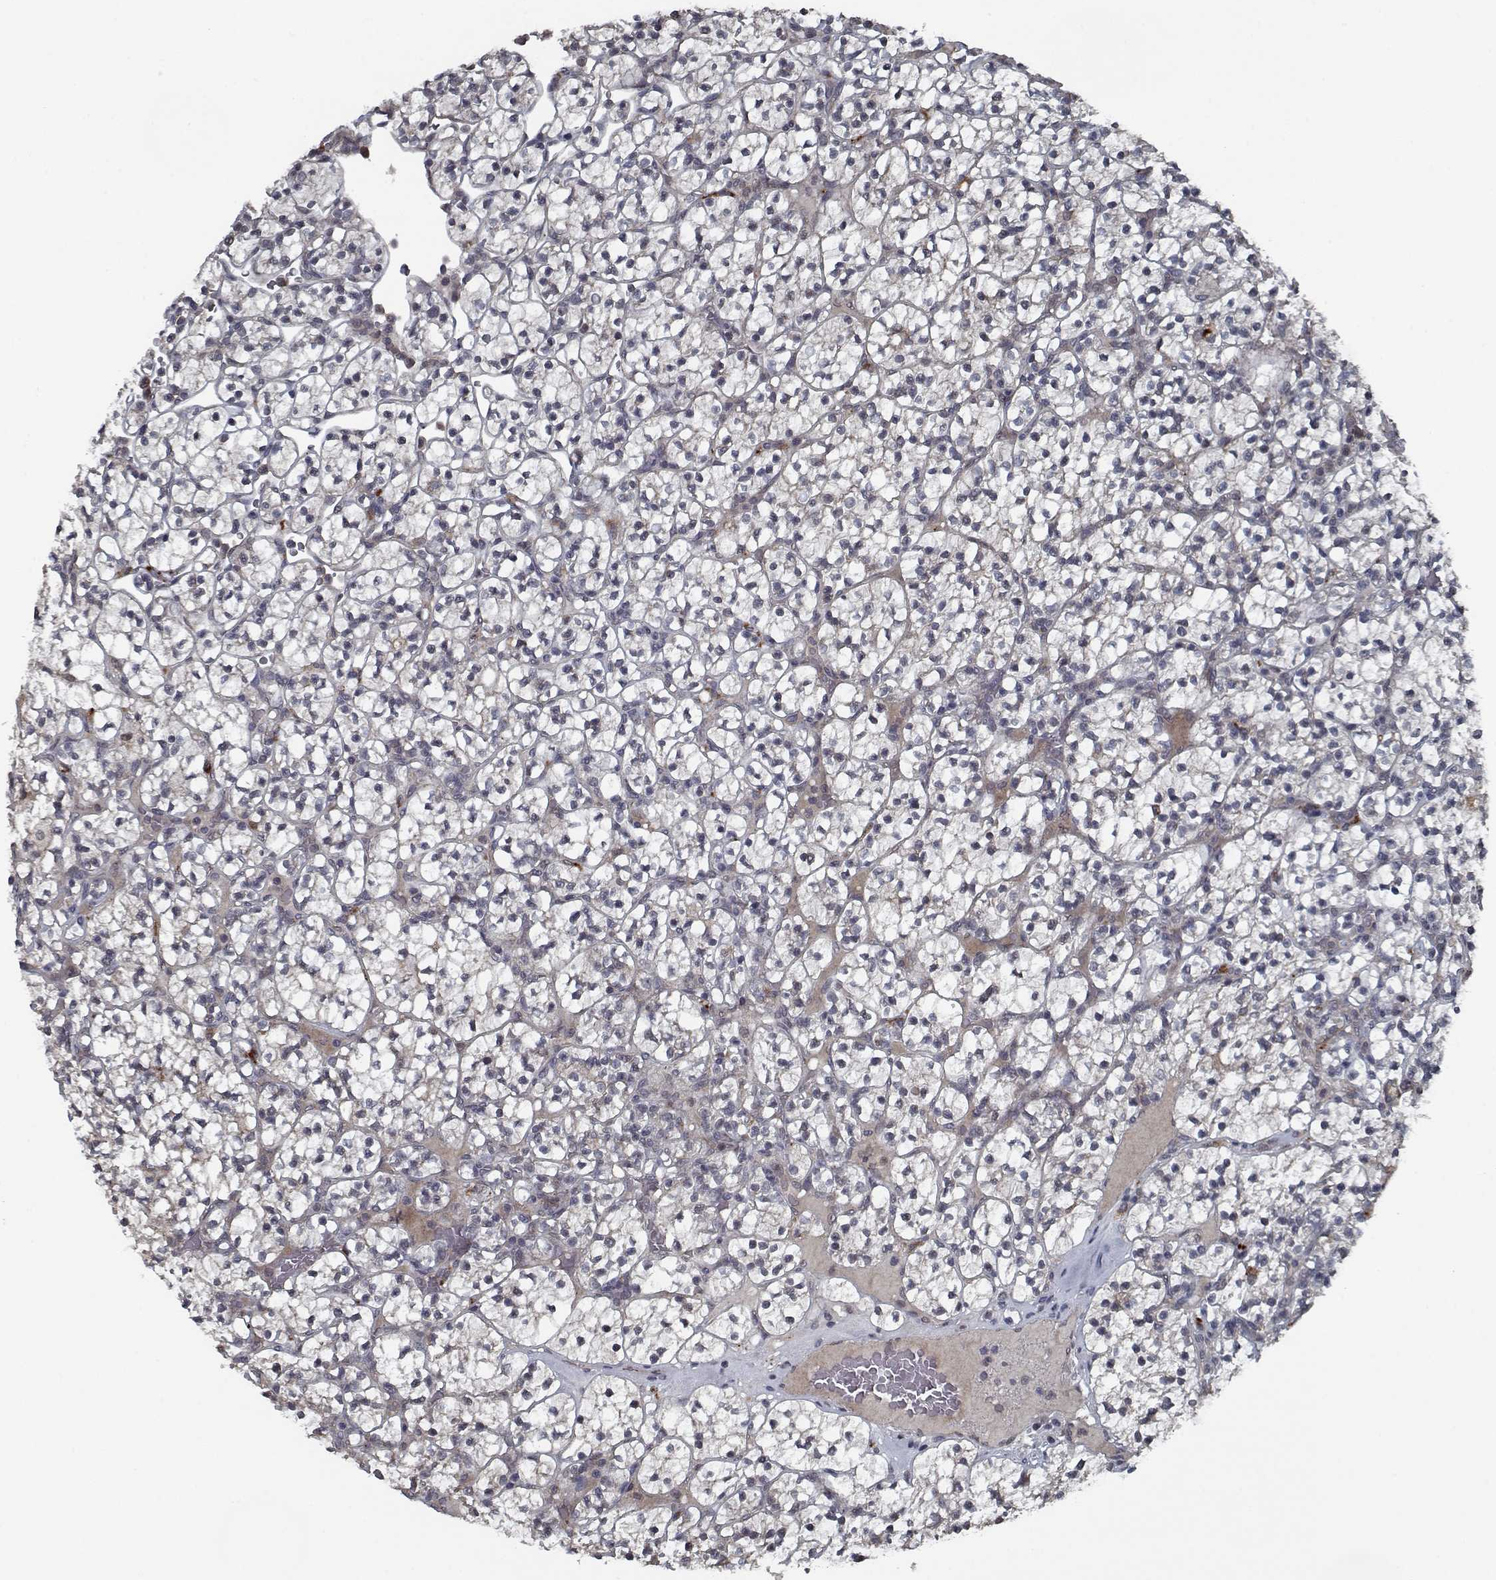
{"staining": {"intensity": "negative", "quantity": "none", "location": "none"}, "tissue": "renal cancer", "cell_type": "Tumor cells", "image_type": "cancer", "snomed": [{"axis": "morphology", "description": "Adenocarcinoma, NOS"}, {"axis": "topography", "description": "Kidney"}], "caption": "Immunohistochemical staining of renal cancer (adenocarcinoma) demonstrates no significant expression in tumor cells.", "gene": "NLK", "patient": {"sex": "female", "age": 89}}